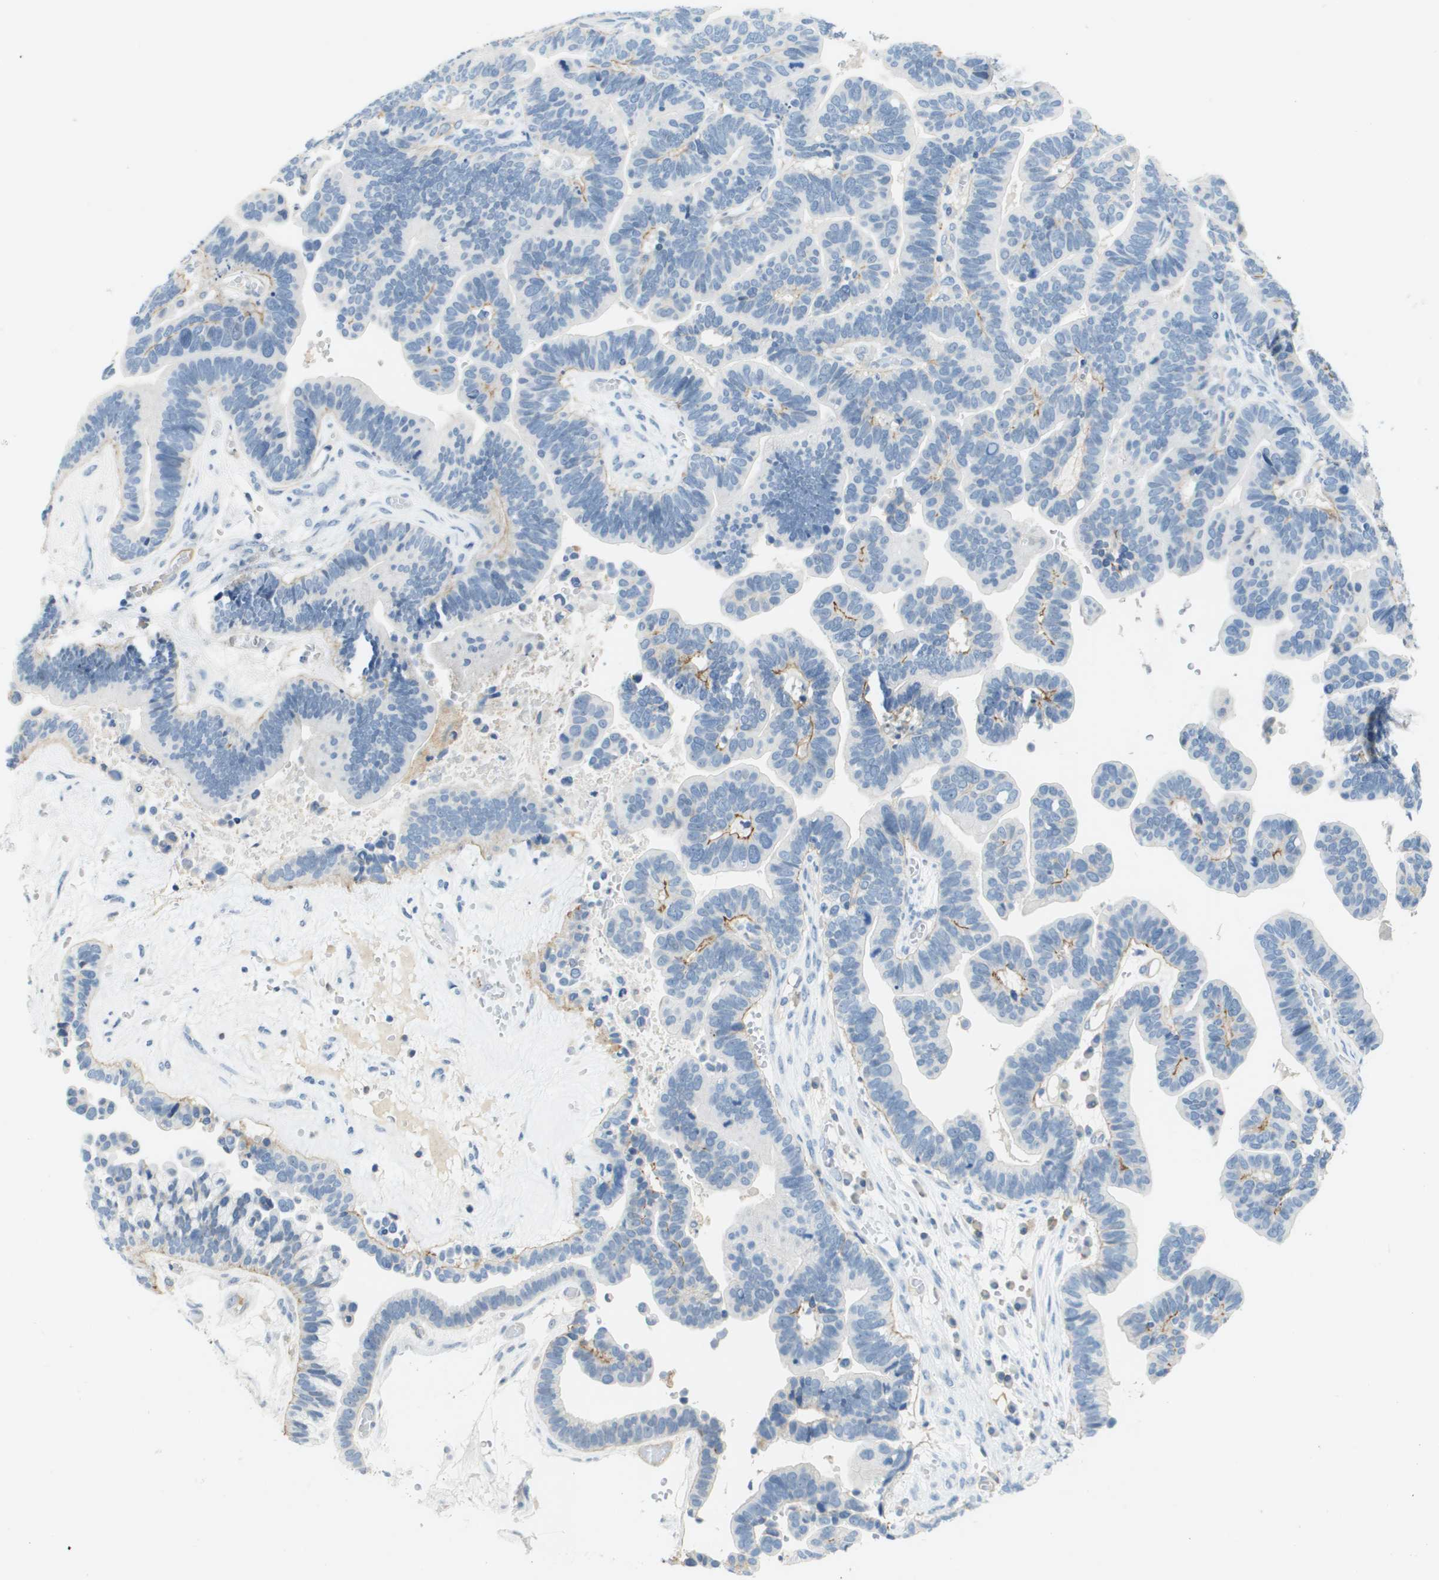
{"staining": {"intensity": "negative", "quantity": "none", "location": "none"}, "tissue": "ovarian cancer", "cell_type": "Tumor cells", "image_type": "cancer", "snomed": [{"axis": "morphology", "description": "Cystadenocarcinoma, serous, NOS"}, {"axis": "topography", "description": "Ovary"}], "caption": "Immunohistochemistry (IHC) of human serous cystadenocarcinoma (ovarian) exhibits no staining in tumor cells. The staining is performed using DAB brown chromogen with nuclei counter-stained in using hematoxylin.", "gene": "ITGA6", "patient": {"sex": "female", "age": 56}}